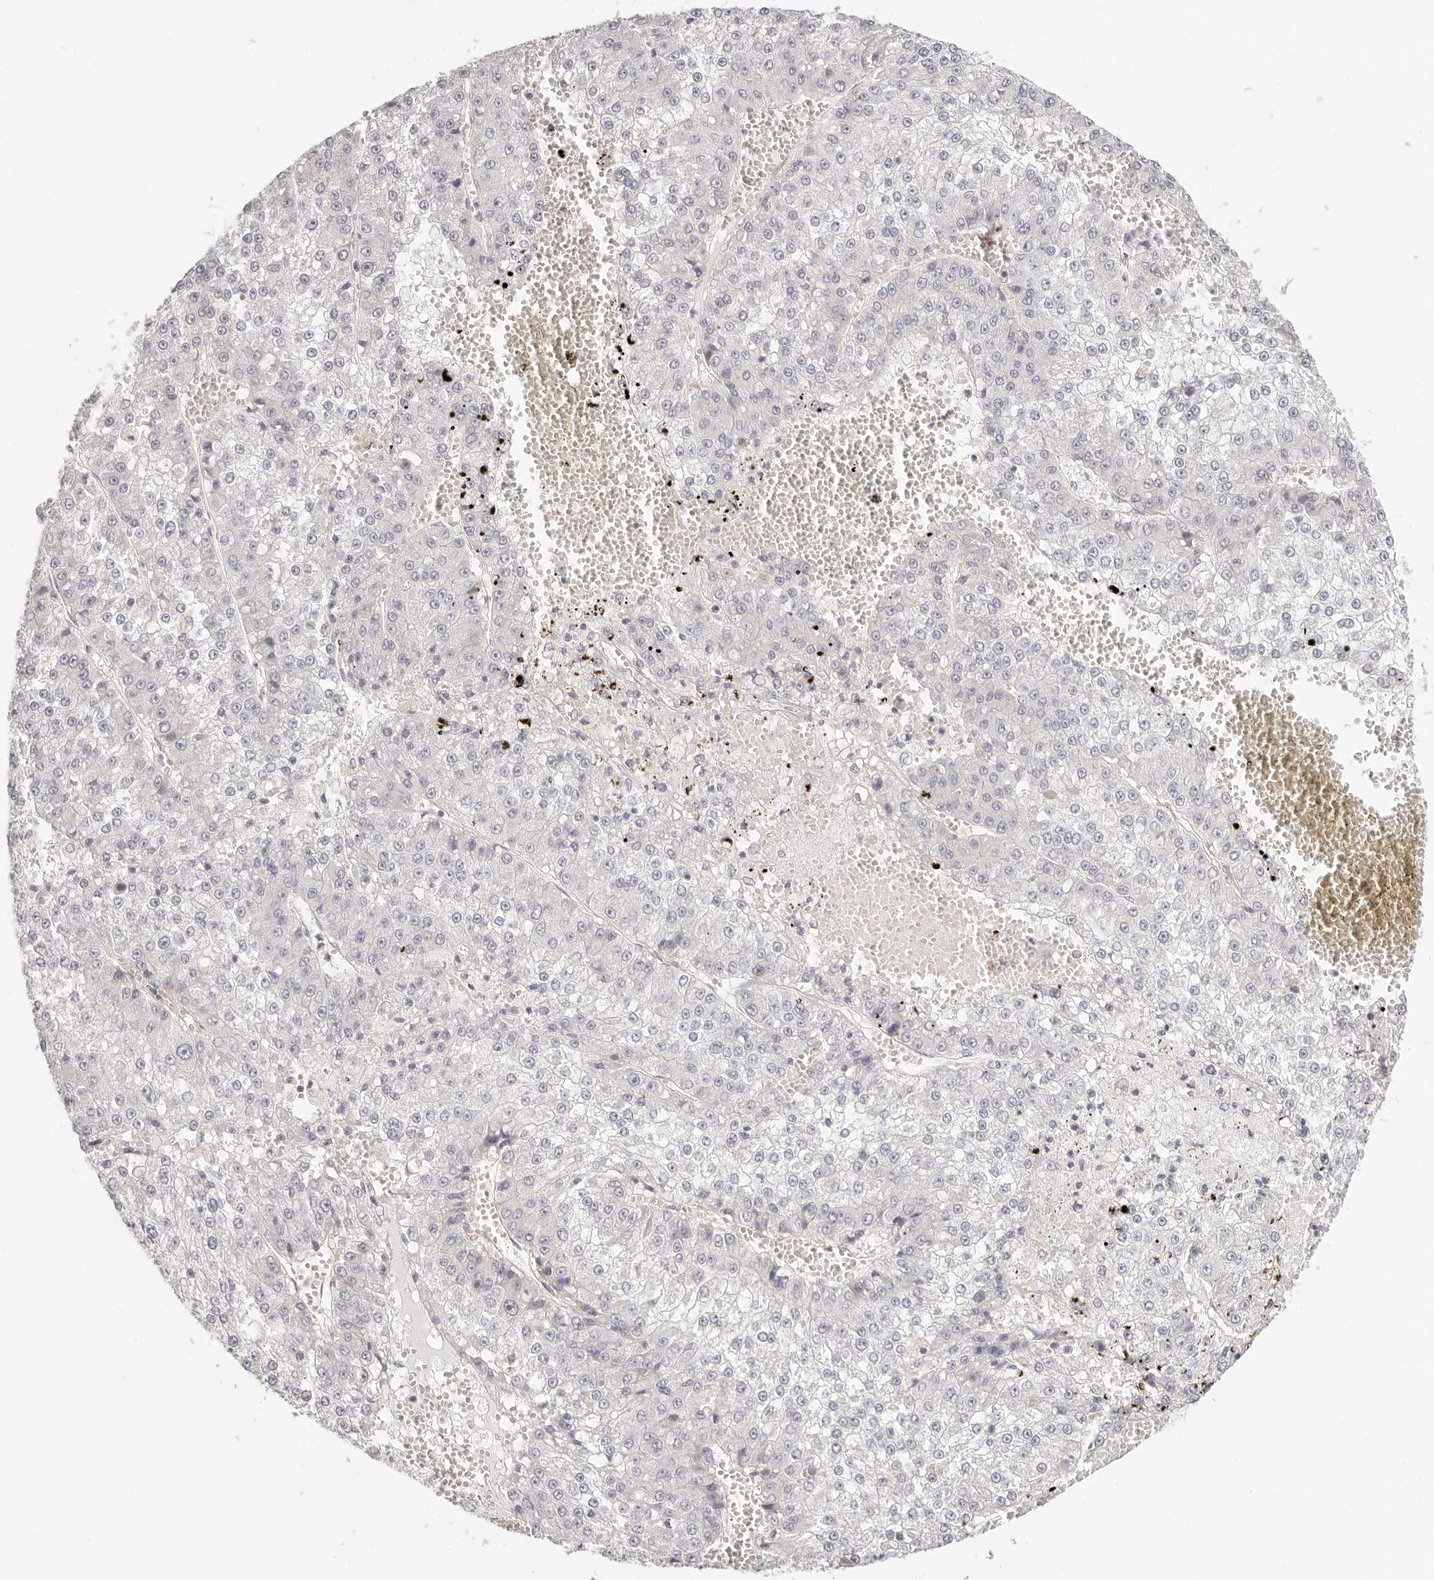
{"staining": {"intensity": "negative", "quantity": "none", "location": "none"}, "tissue": "liver cancer", "cell_type": "Tumor cells", "image_type": "cancer", "snomed": [{"axis": "morphology", "description": "Carcinoma, Hepatocellular, NOS"}, {"axis": "topography", "description": "Liver"}], "caption": "An immunohistochemistry image of liver cancer is shown. There is no staining in tumor cells of liver cancer.", "gene": "DTNBP1", "patient": {"sex": "female", "age": 73}}